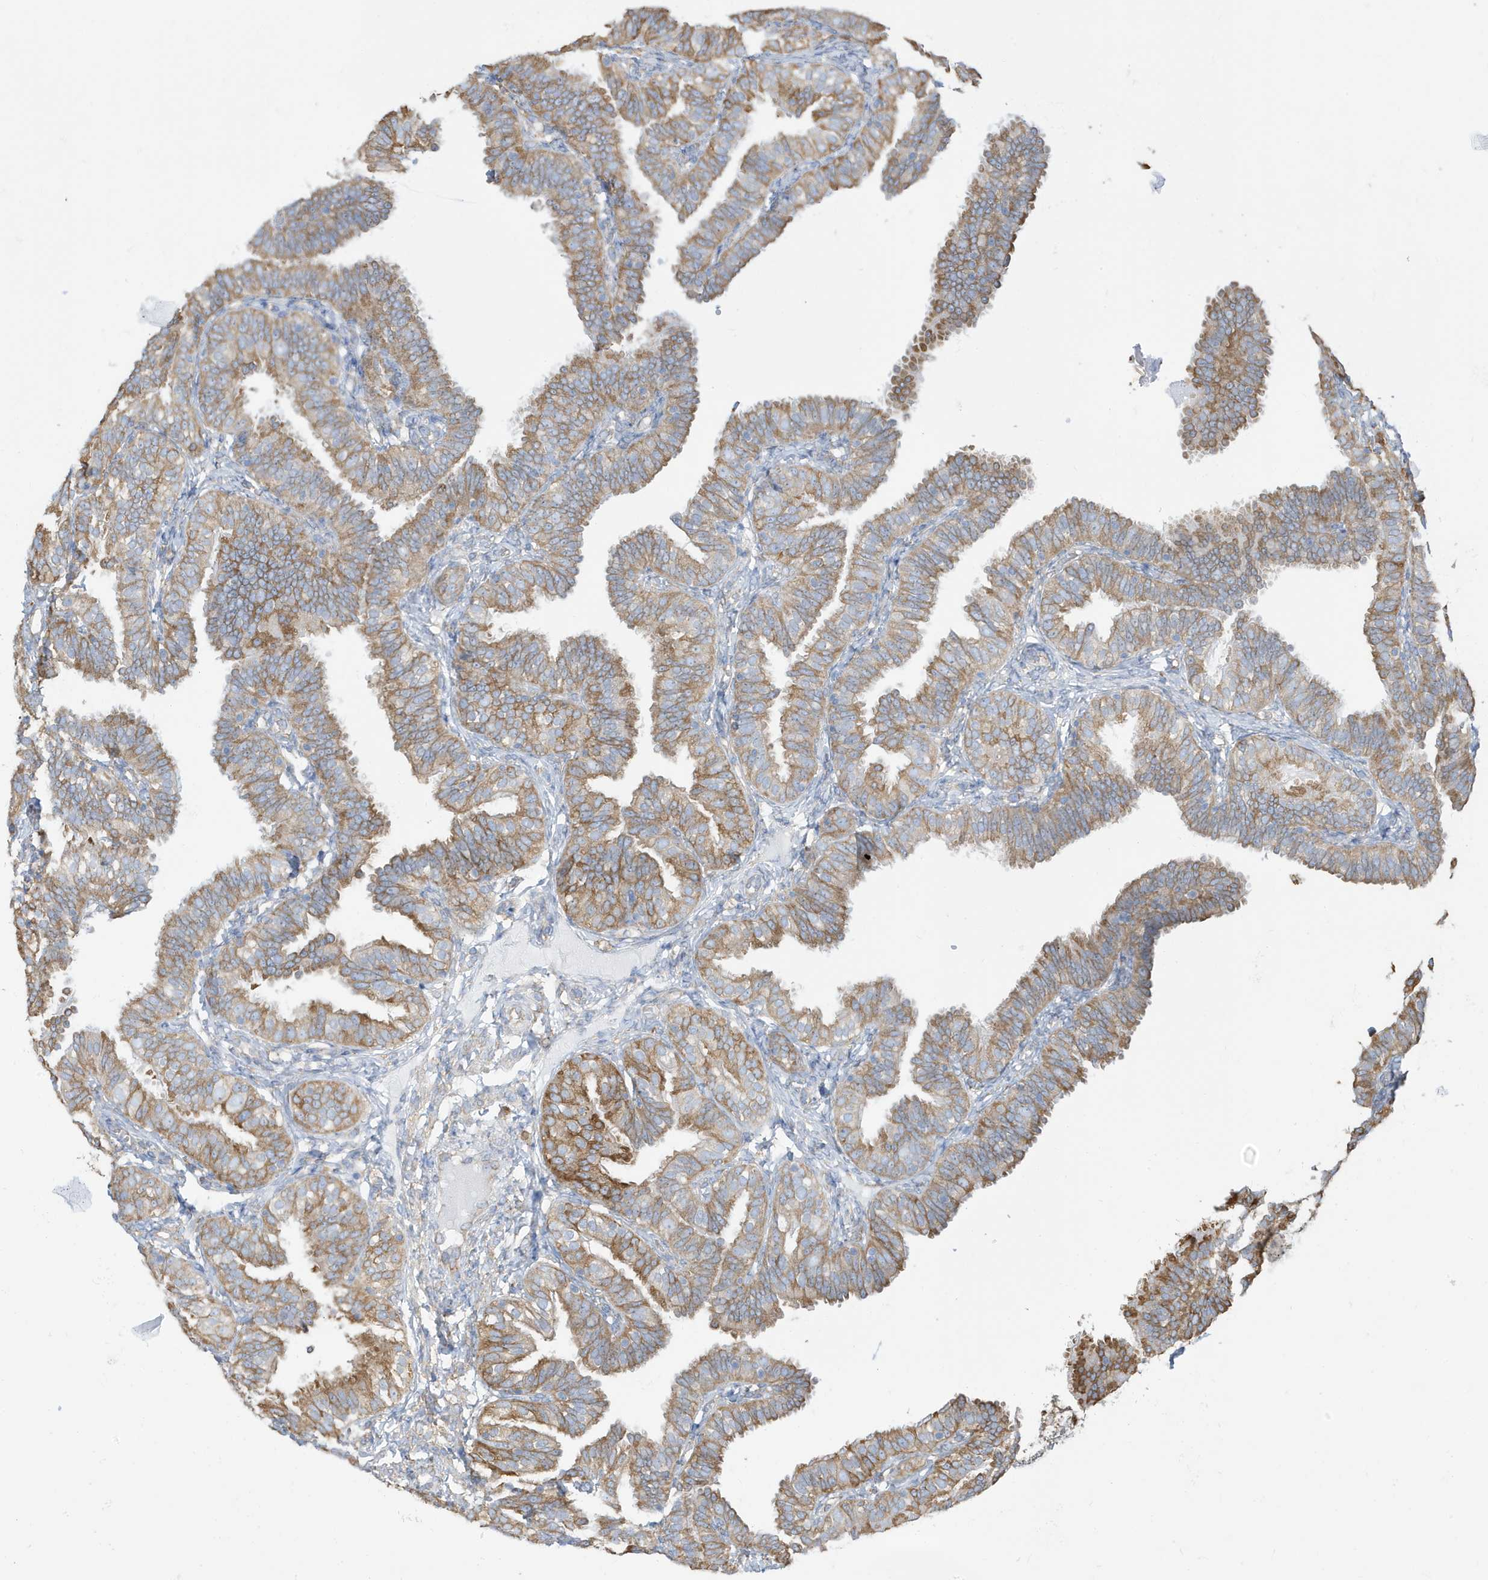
{"staining": {"intensity": "moderate", "quantity": ">75%", "location": "cytoplasmic/membranous"}, "tissue": "fallopian tube", "cell_type": "Glandular cells", "image_type": "normal", "snomed": [{"axis": "morphology", "description": "Normal tissue, NOS"}, {"axis": "topography", "description": "Fallopian tube"}], "caption": "Immunohistochemical staining of unremarkable human fallopian tube displays moderate cytoplasmic/membranous protein expression in approximately >75% of glandular cells. The protein is shown in brown color, while the nuclei are stained blue.", "gene": "PDIA6", "patient": {"sex": "female", "age": 35}}